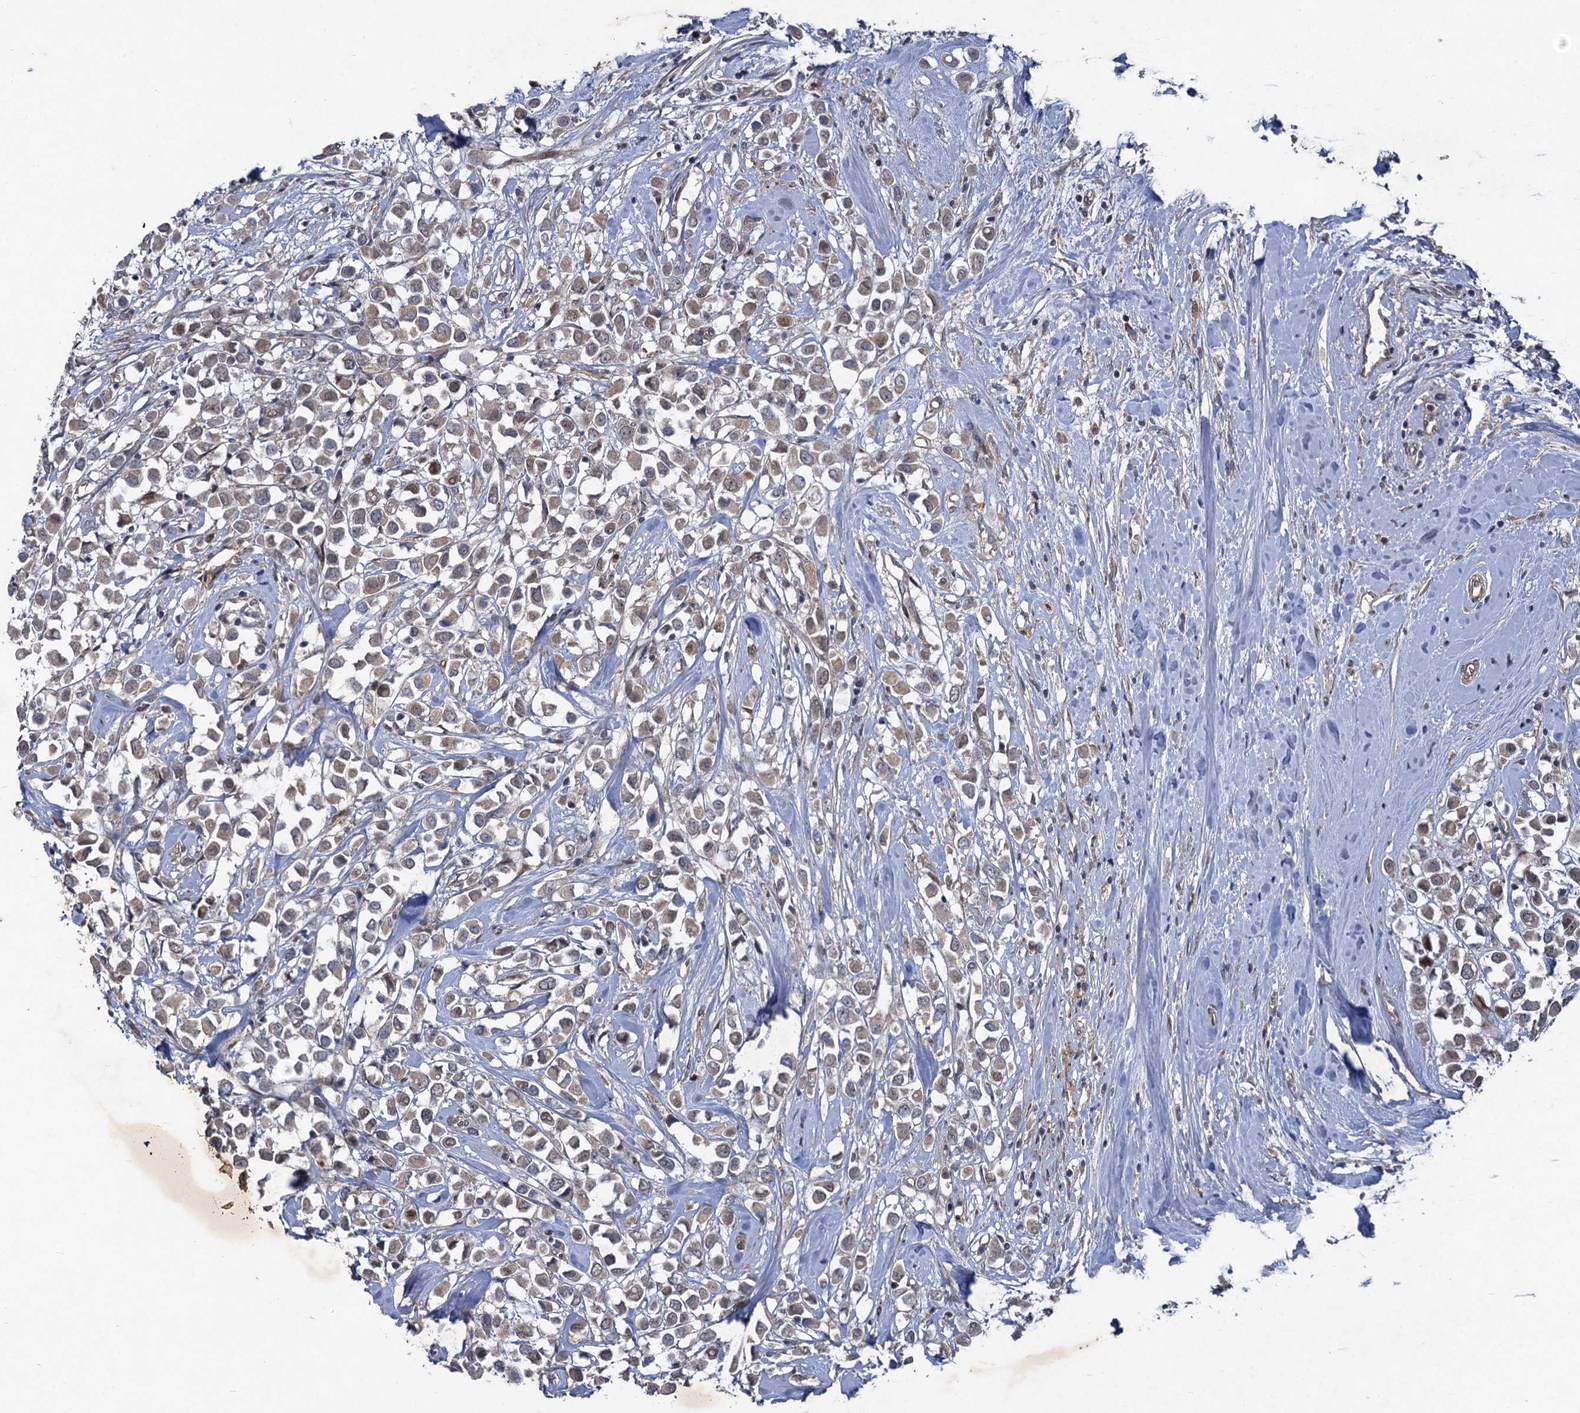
{"staining": {"intensity": "weak", "quantity": "<25%", "location": "cytoplasmic/membranous"}, "tissue": "breast cancer", "cell_type": "Tumor cells", "image_type": "cancer", "snomed": [{"axis": "morphology", "description": "Duct carcinoma"}, {"axis": "topography", "description": "Breast"}], "caption": "The image shows no significant staining in tumor cells of breast invasive ductal carcinoma.", "gene": "NUDT22", "patient": {"sex": "female", "age": 87}}